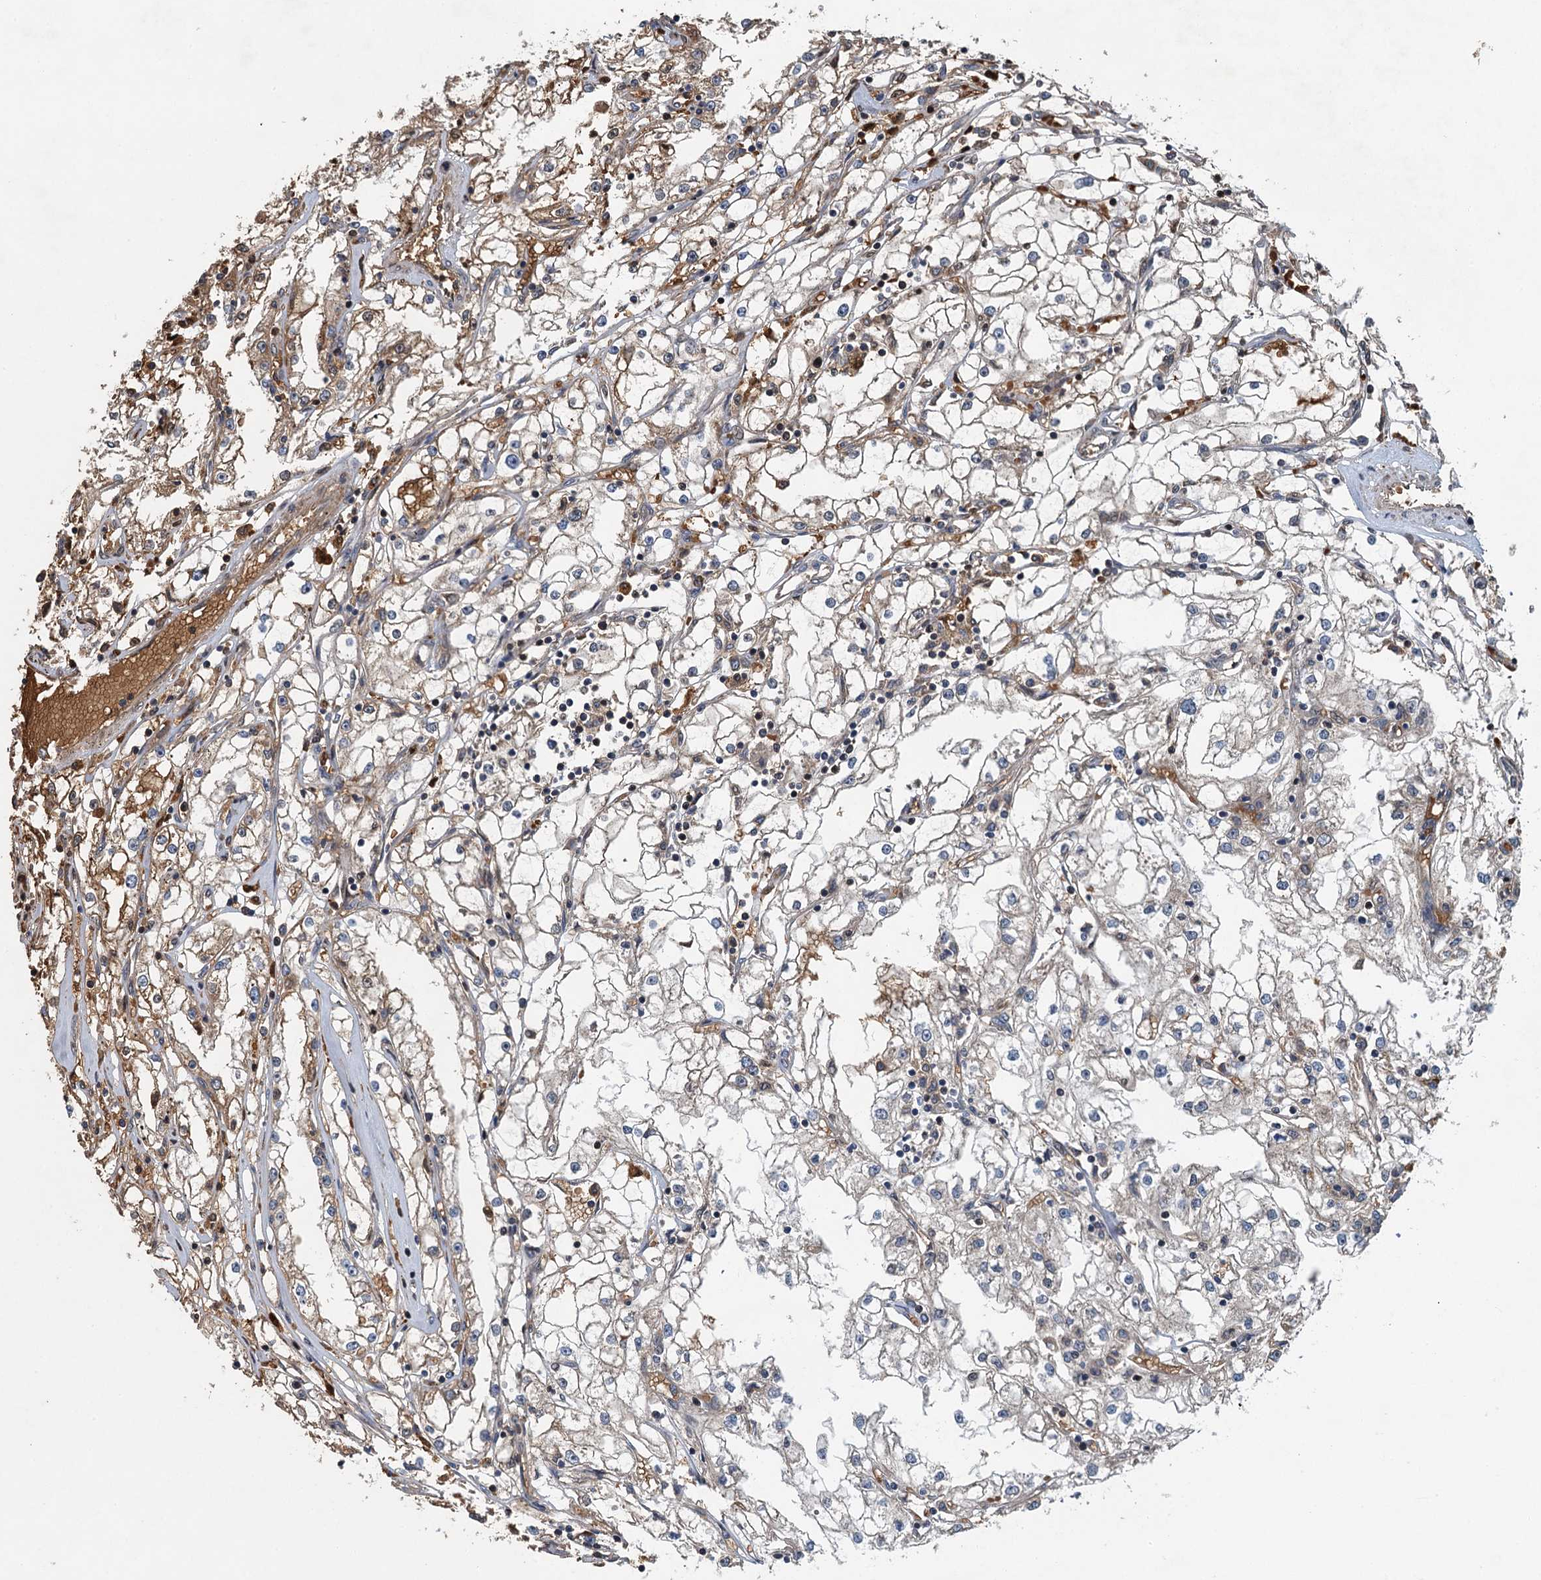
{"staining": {"intensity": "moderate", "quantity": "25%-75%", "location": "cytoplasmic/membranous"}, "tissue": "renal cancer", "cell_type": "Tumor cells", "image_type": "cancer", "snomed": [{"axis": "morphology", "description": "Adenocarcinoma, NOS"}, {"axis": "topography", "description": "Kidney"}], "caption": "Immunohistochemistry (DAB) staining of renal adenocarcinoma displays moderate cytoplasmic/membranous protein positivity in approximately 25%-75% of tumor cells. Immunohistochemistry stains the protein of interest in brown and the nuclei are stained blue.", "gene": "SNX32", "patient": {"sex": "male", "age": 56}}